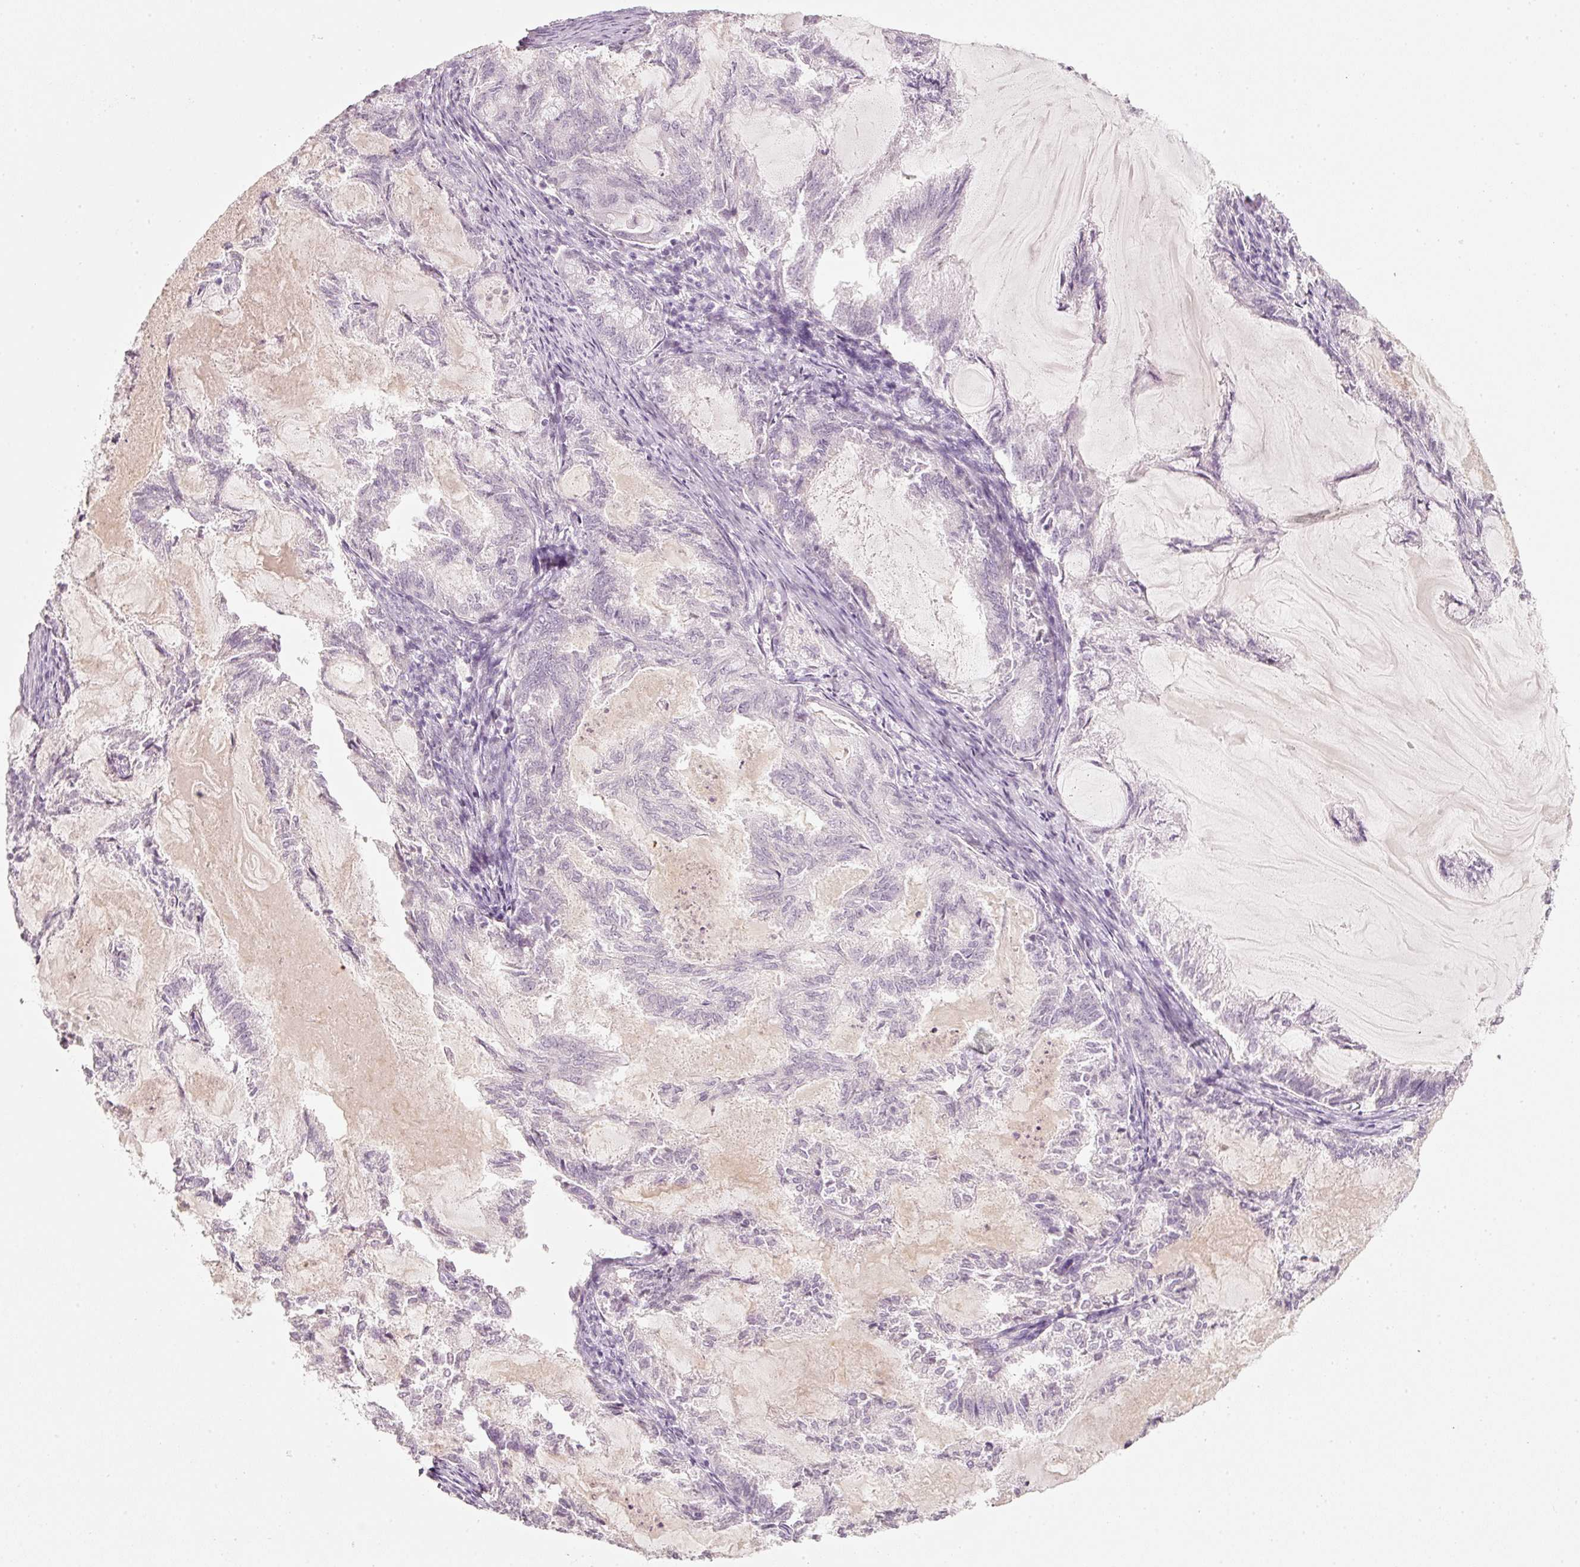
{"staining": {"intensity": "negative", "quantity": "none", "location": "none"}, "tissue": "endometrial cancer", "cell_type": "Tumor cells", "image_type": "cancer", "snomed": [{"axis": "morphology", "description": "Adenocarcinoma, NOS"}, {"axis": "topography", "description": "Endometrium"}], "caption": "Tumor cells are negative for brown protein staining in endometrial cancer.", "gene": "STEAP1", "patient": {"sex": "female", "age": 86}}